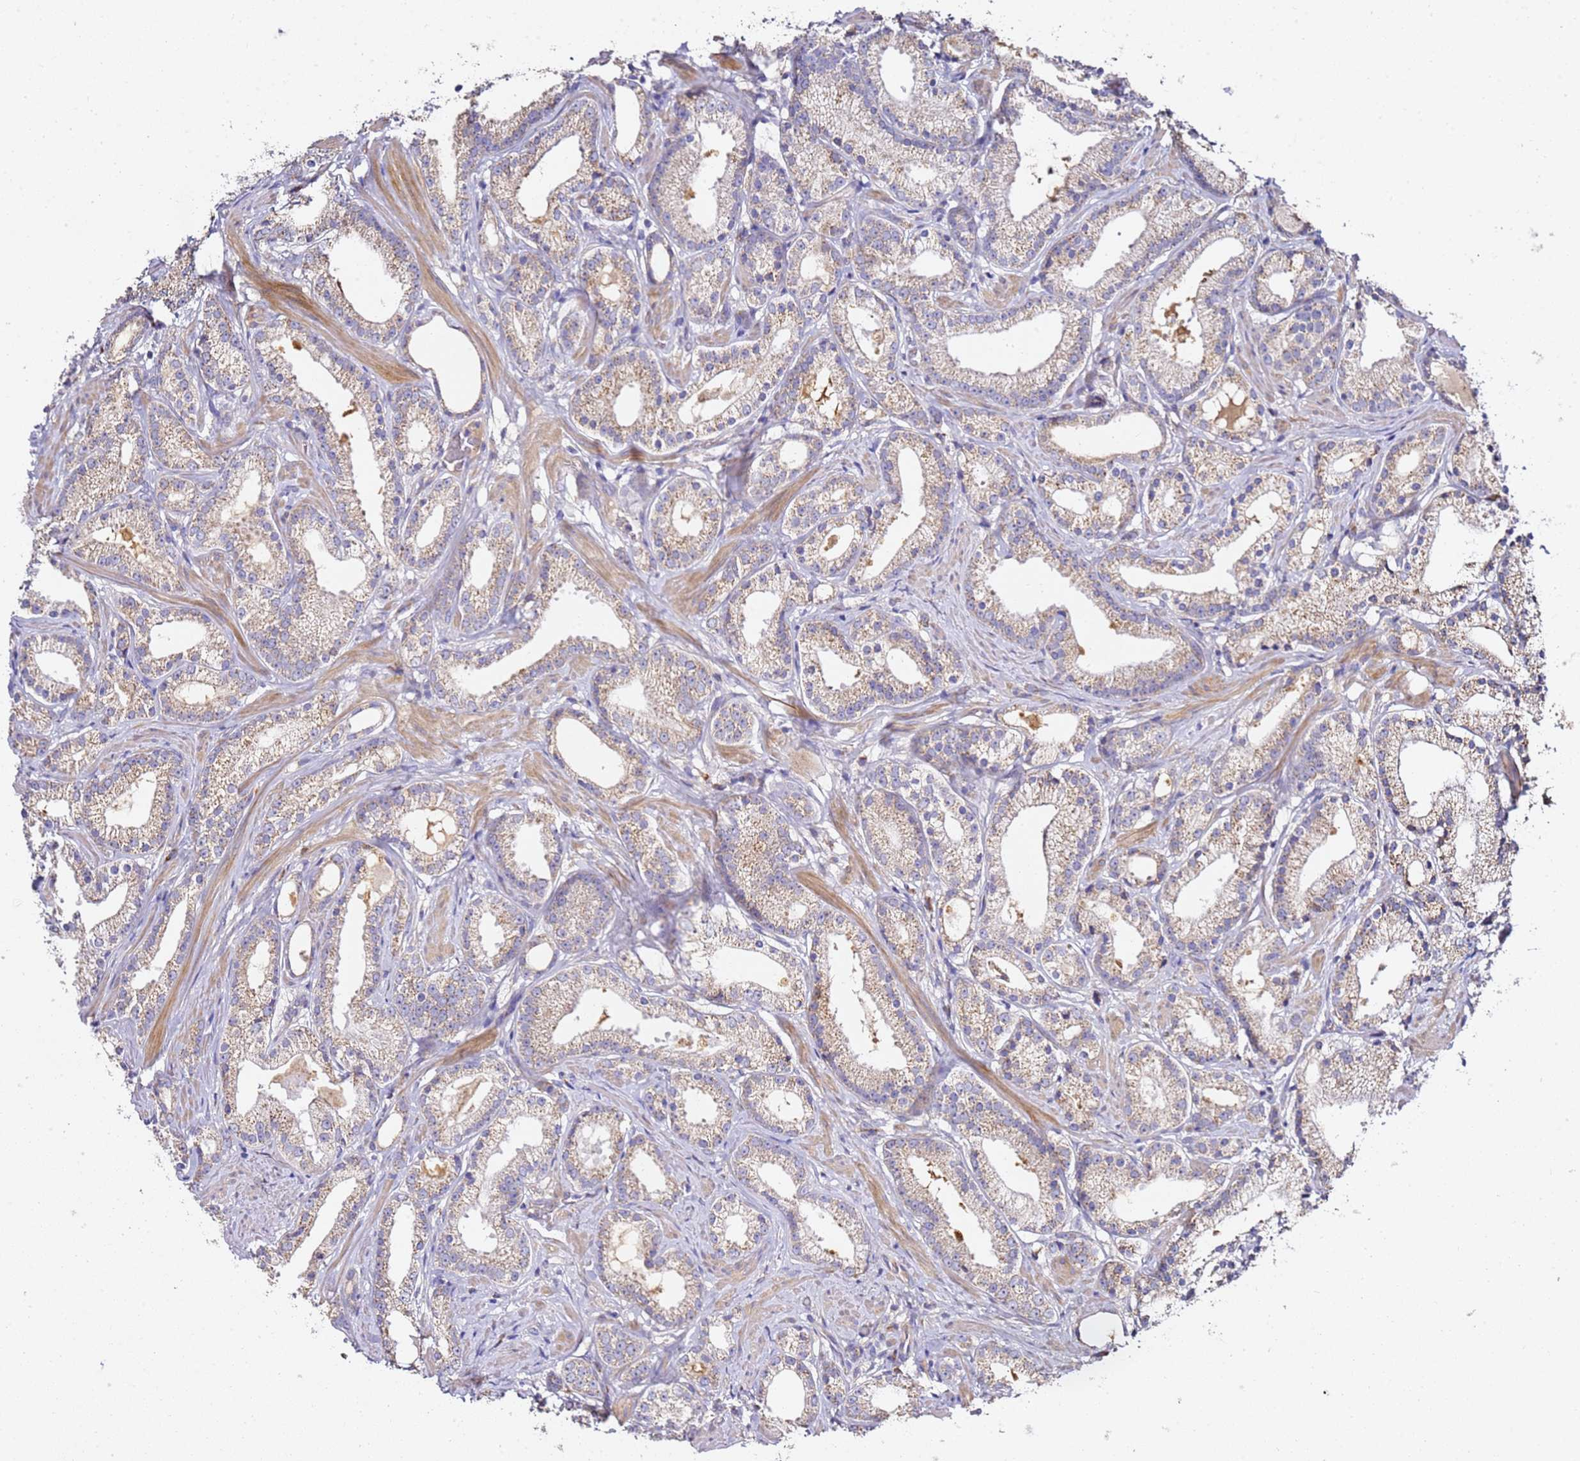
{"staining": {"intensity": "weak", "quantity": "25%-75%", "location": "cytoplasmic/membranous"}, "tissue": "prostate cancer", "cell_type": "Tumor cells", "image_type": "cancer", "snomed": [{"axis": "morphology", "description": "Adenocarcinoma, Low grade"}, {"axis": "topography", "description": "Prostate"}], "caption": "High-power microscopy captured an immunohistochemistry histopathology image of prostate cancer (adenocarcinoma (low-grade)), revealing weak cytoplasmic/membranous expression in about 25%-75% of tumor cells.", "gene": "OR2B11", "patient": {"sex": "male", "age": 57}}